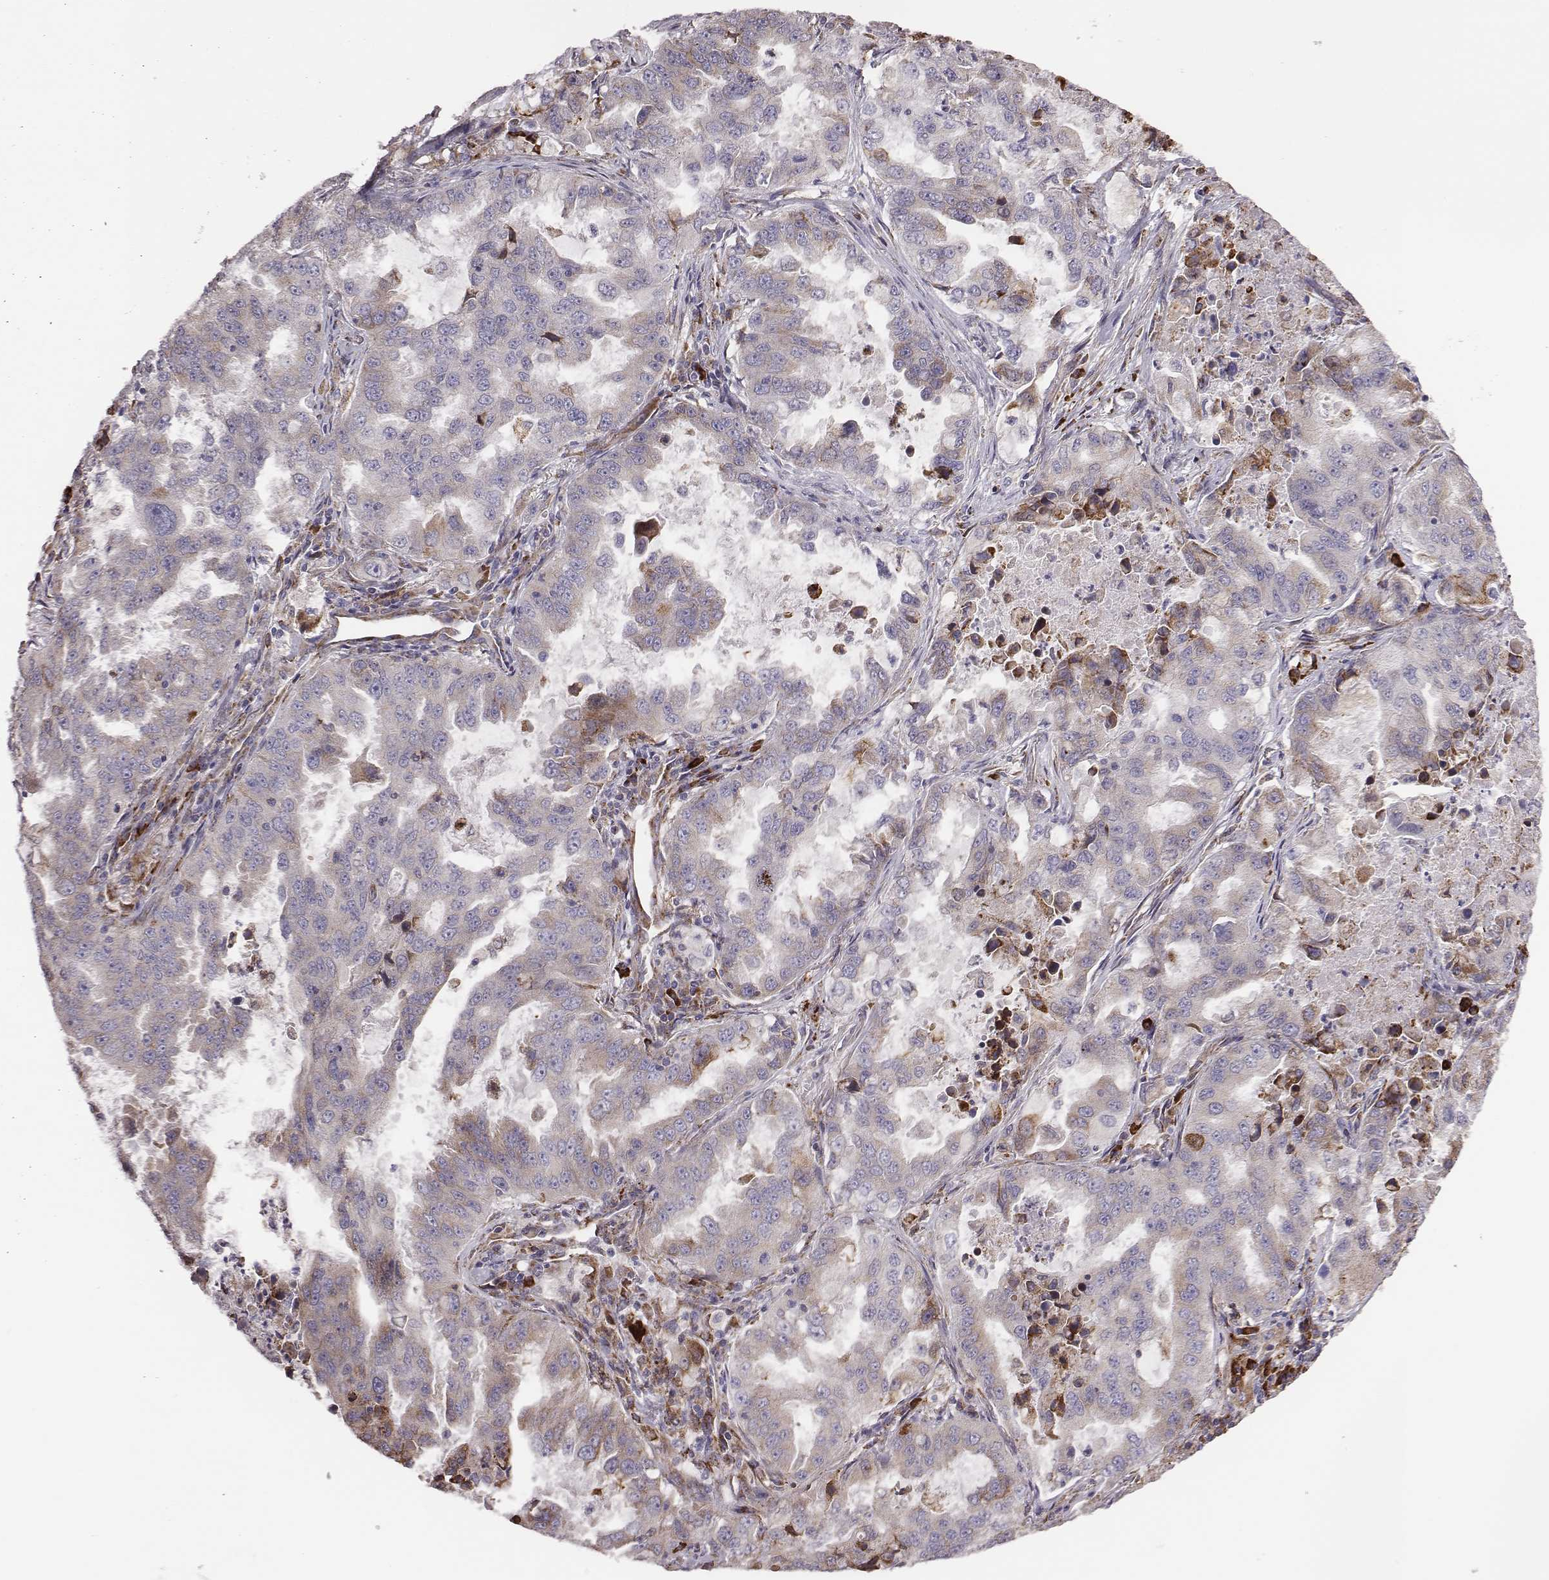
{"staining": {"intensity": "moderate", "quantity": "25%-75%", "location": "cytoplasmic/membranous"}, "tissue": "lung cancer", "cell_type": "Tumor cells", "image_type": "cancer", "snomed": [{"axis": "morphology", "description": "Adenocarcinoma, NOS"}, {"axis": "topography", "description": "Lung"}], "caption": "Adenocarcinoma (lung) was stained to show a protein in brown. There is medium levels of moderate cytoplasmic/membranous staining in approximately 25%-75% of tumor cells.", "gene": "SELENOI", "patient": {"sex": "female", "age": 61}}